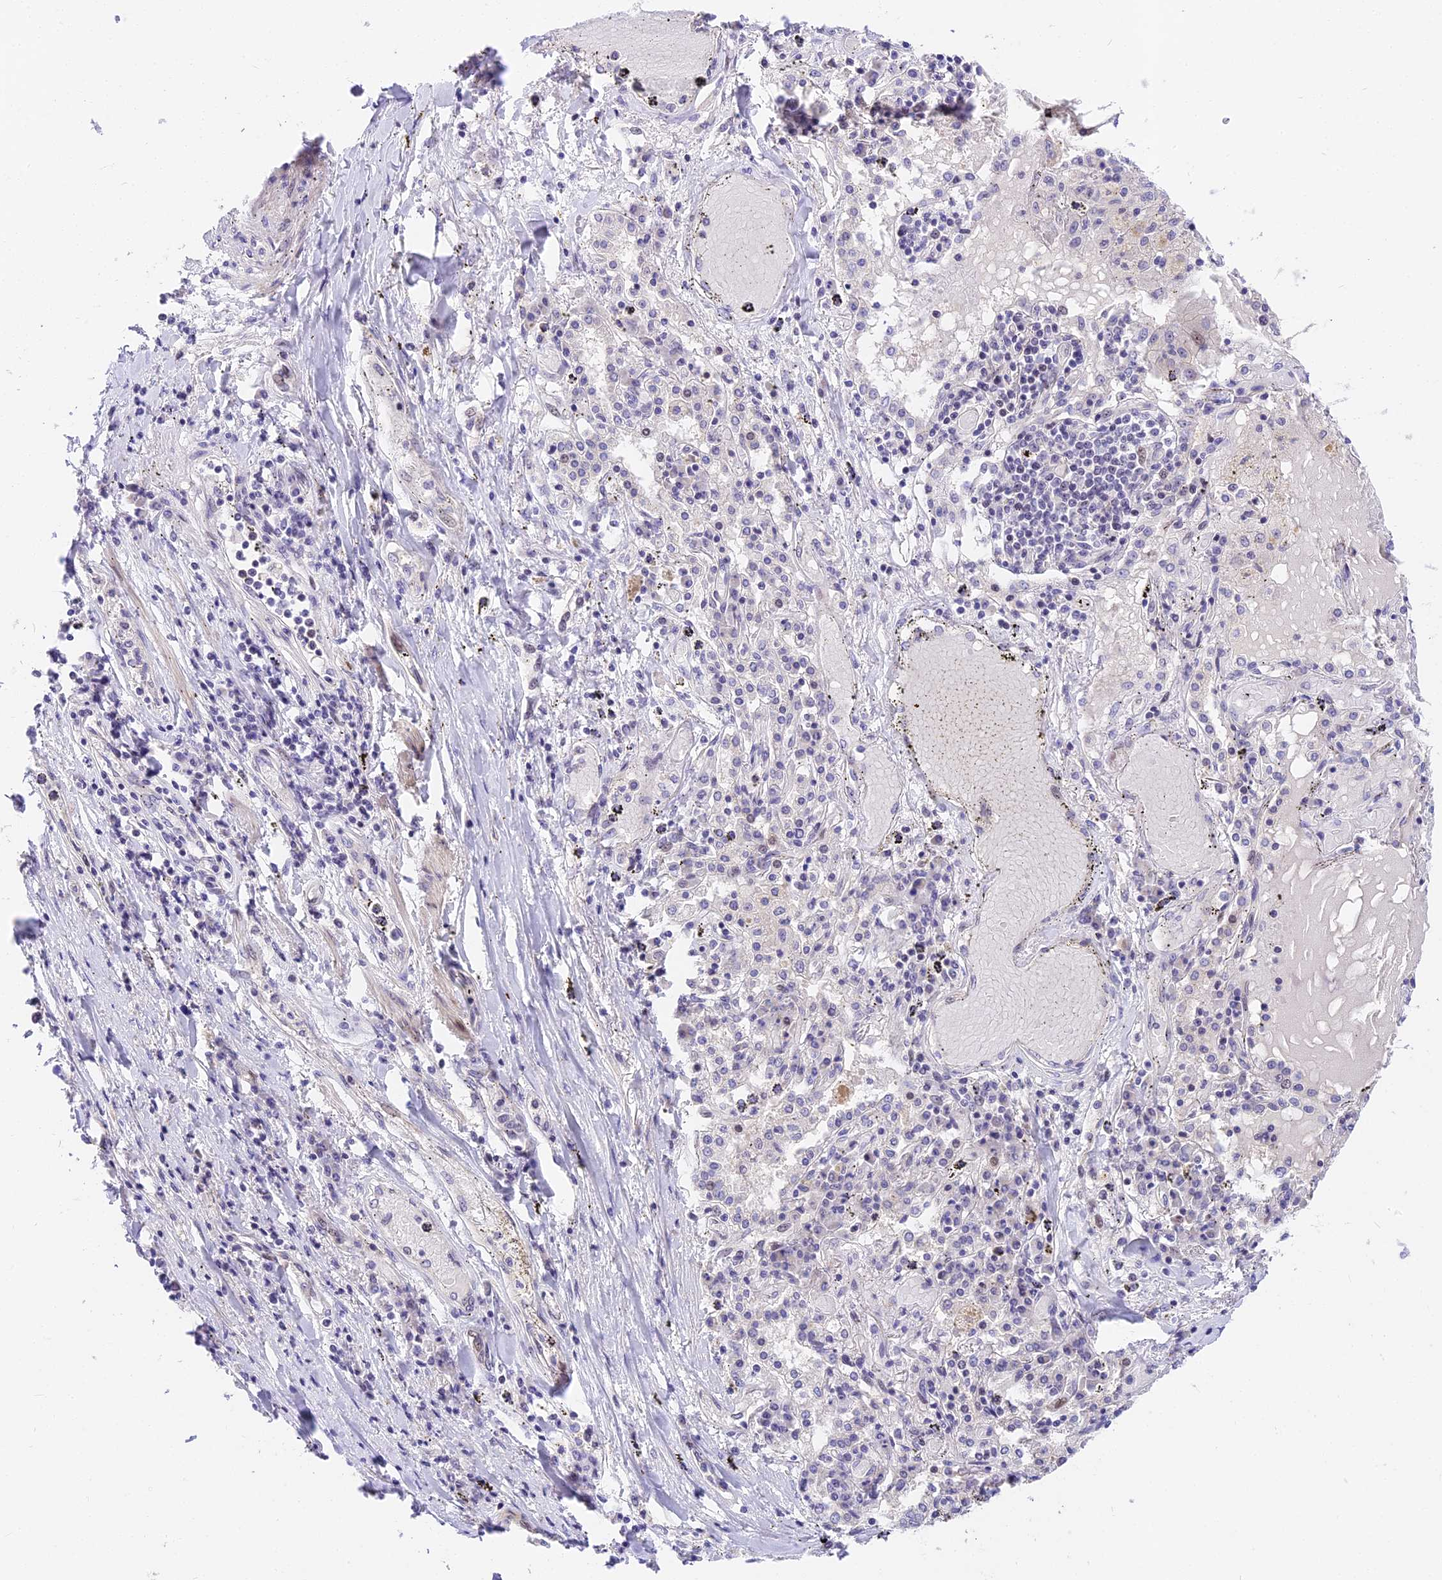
{"staining": {"intensity": "negative", "quantity": "none", "location": "none"}, "tissue": "lung cancer", "cell_type": "Tumor cells", "image_type": "cancer", "snomed": [{"axis": "morphology", "description": "Squamous cell carcinoma, NOS"}, {"axis": "topography", "description": "Lung"}], "caption": "DAB (3,3'-diaminobenzidine) immunohistochemical staining of human lung cancer exhibits no significant expression in tumor cells.", "gene": "MIDN", "patient": {"sex": "male", "age": 65}}